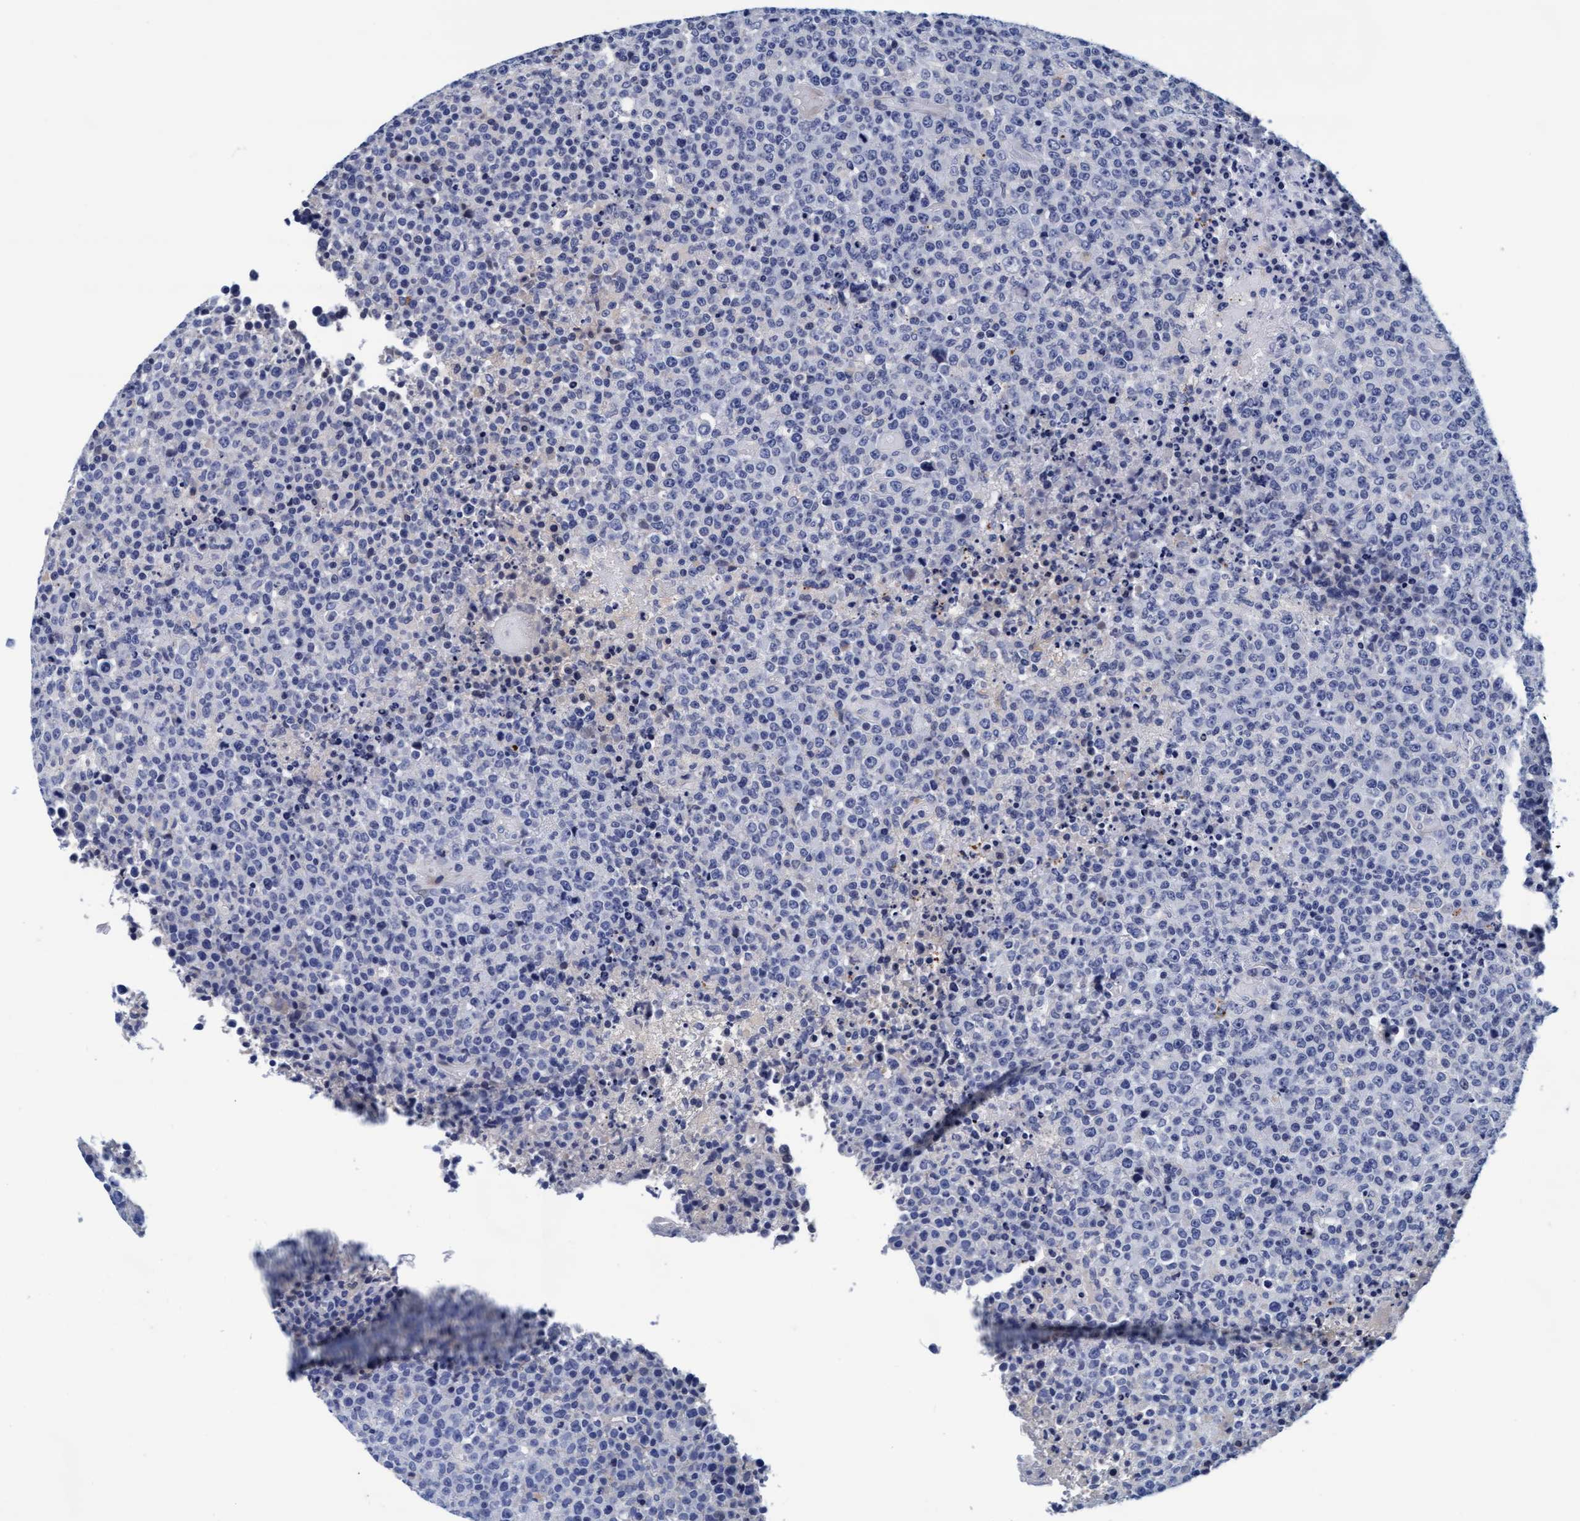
{"staining": {"intensity": "negative", "quantity": "none", "location": "none"}, "tissue": "lymphoma", "cell_type": "Tumor cells", "image_type": "cancer", "snomed": [{"axis": "morphology", "description": "Malignant lymphoma, non-Hodgkin's type, High grade"}, {"axis": "topography", "description": "Lymph node"}], "caption": "DAB immunohistochemical staining of malignant lymphoma, non-Hodgkin's type (high-grade) exhibits no significant expression in tumor cells. (Brightfield microscopy of DAB (3,3'-diaminobenzidine) IHC at high magnification).", "gene": "ARSG", "patient": {"sex": "male", "age": 13}}